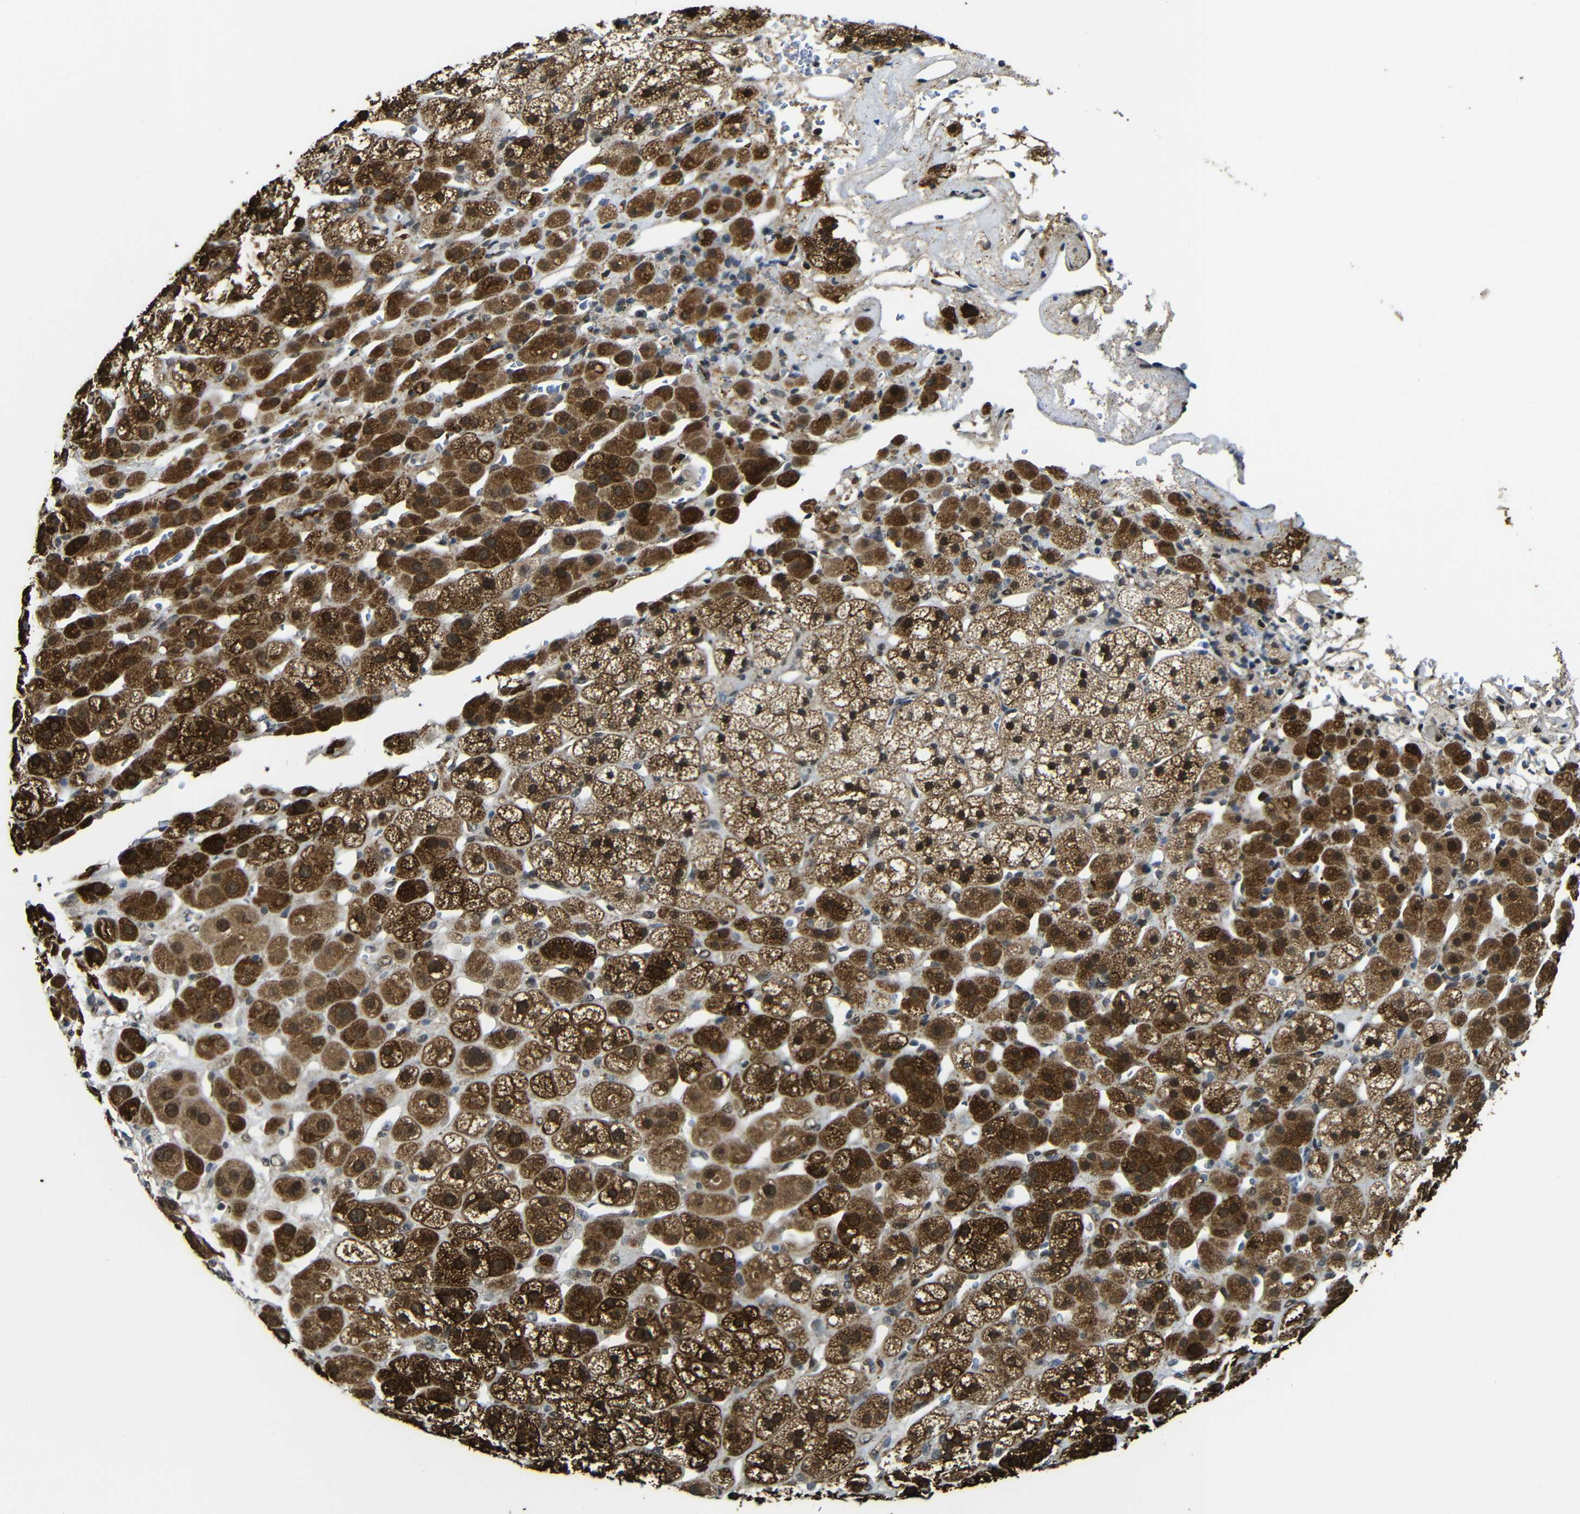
{"staining": {"intensity": "strong", "quantity": ">75%", "location": "cytoplasmic/membranous,nuclear"}, "tissue": "adrenal gland", "cell_type": "Glandular cells", "image_type": "normal", "snomed": [{"axis": "morphology", "description": "Normal tissue, NOS"}, {"axis": "topography", "description": "Adrenal gland"}], "caption": "A histopathology image showing strong cytoplasmic/membranous,nuclear expression in about >75% of glandular cells in normal adrenal gland, as visualized by brown immunohistochemical staining.", "gene": "FAM172A", "patient": {"sex": "male", "age": 56}}